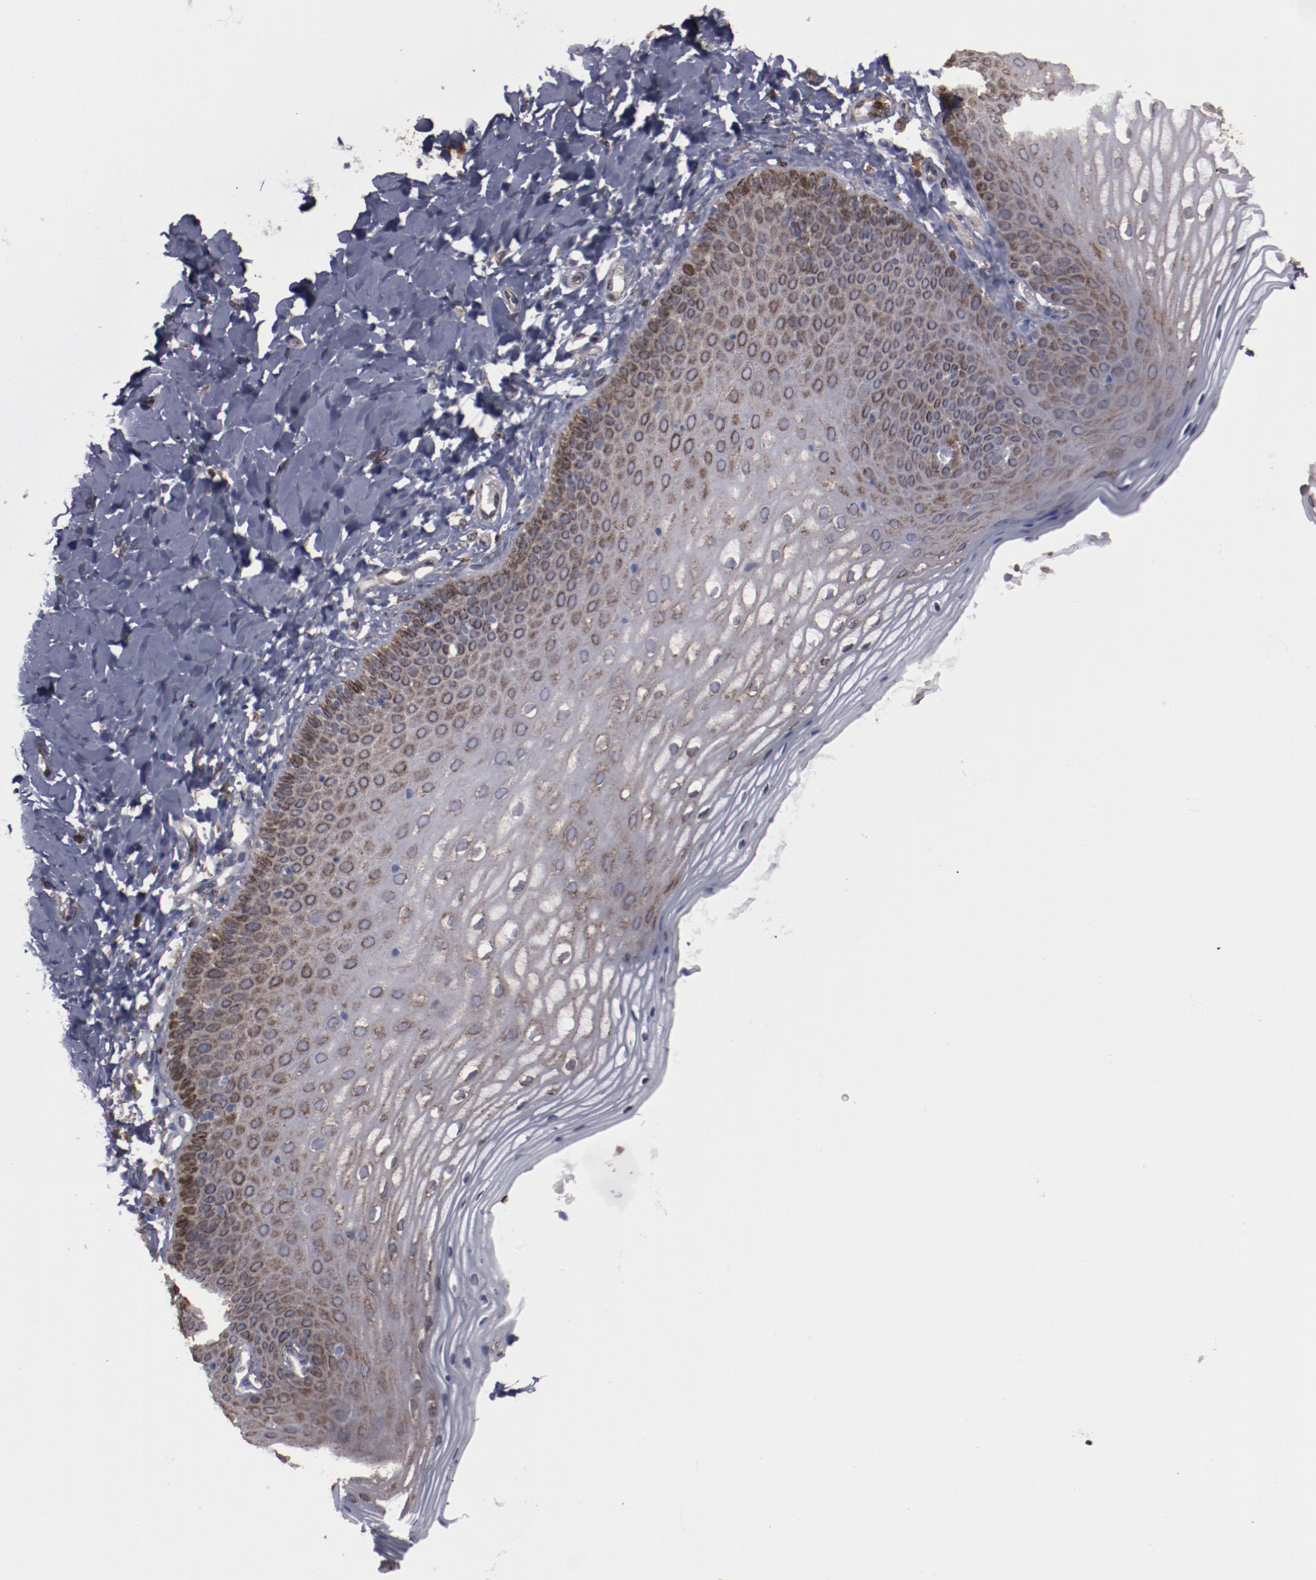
{"staining": {"intensity": "weak", "quantity": "25%-75%", "location": "cytoplasmic/membranous"}, "tissue": "vagina", "cell_type": "Squamous epithelial cells", "image_type": "normal", "snomed": [{"axis": "morphology", "description": "Normal tissue, NOS"}, {"axis": "topography", "description": "Vagina"}], "caption": "Protein staining by immunohistochemistry (IHC) demonstrates weak cytoplasmic/membranous expression in about 25%-75% of squamous epithelial cells in benign vagina. (Brightfield microscopy of DAB IHC at high magnification).", "gene": "ERLIN2", "patient": {"sex": "female", "age": 55}}